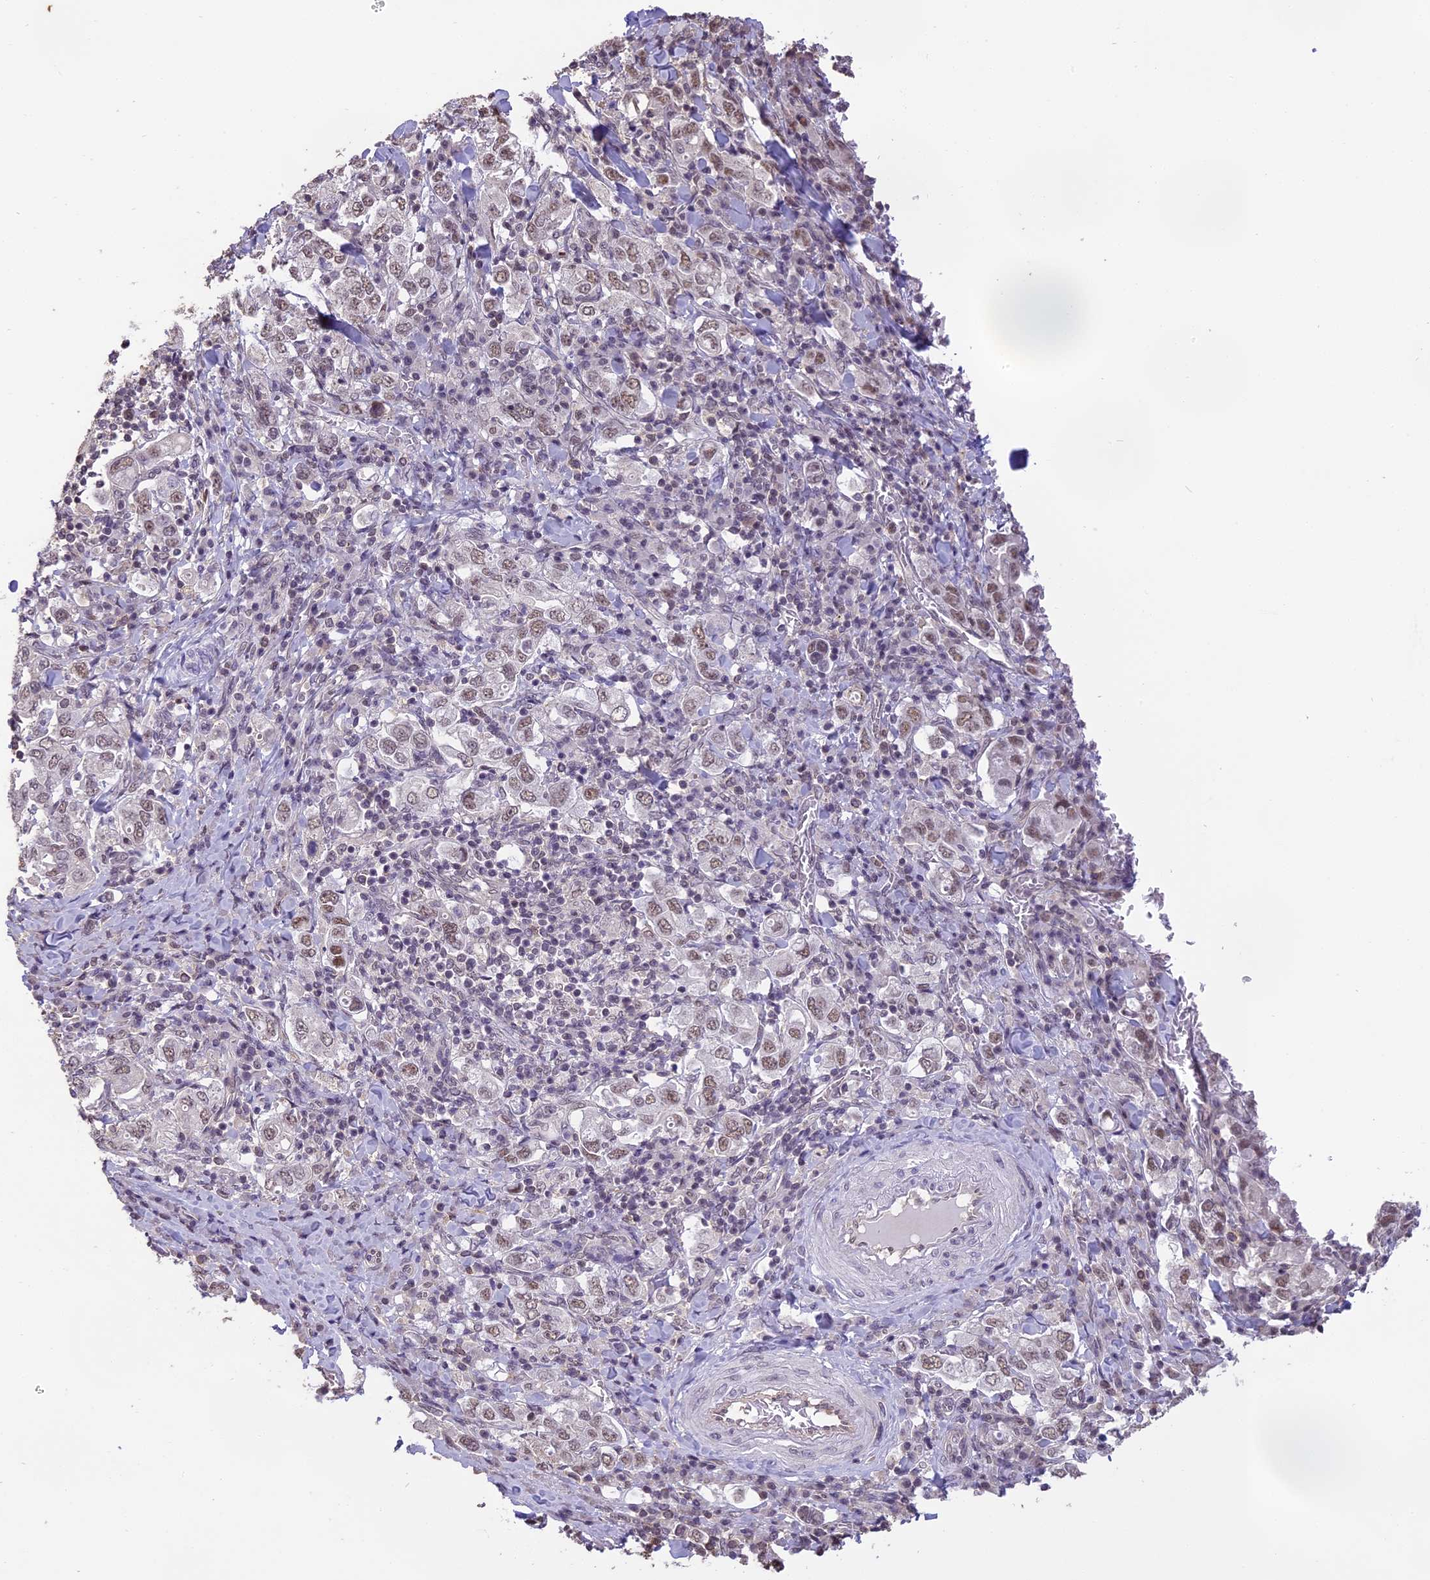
{"staining": {"intensity": "weak", "quantity": ">75%", "location": "nuclear"}, "tissue": "stomach cancer", "cell_type": "Tumor cells", "image_type": "cancer", "snomed": [{"axis": "morphology", "description": "Adenocarcinoma, NOS"}, {"axis": "topography", "description": "Stomach, upper"}], "caption": "Approximately >75% of tumor cells in stomach adenocarcinoma display weak nuclear protein staining as visualized by brown immunohistochemical staining.", "gene": "TIGD7", "patient": {"sex": "male", "age": 62}}